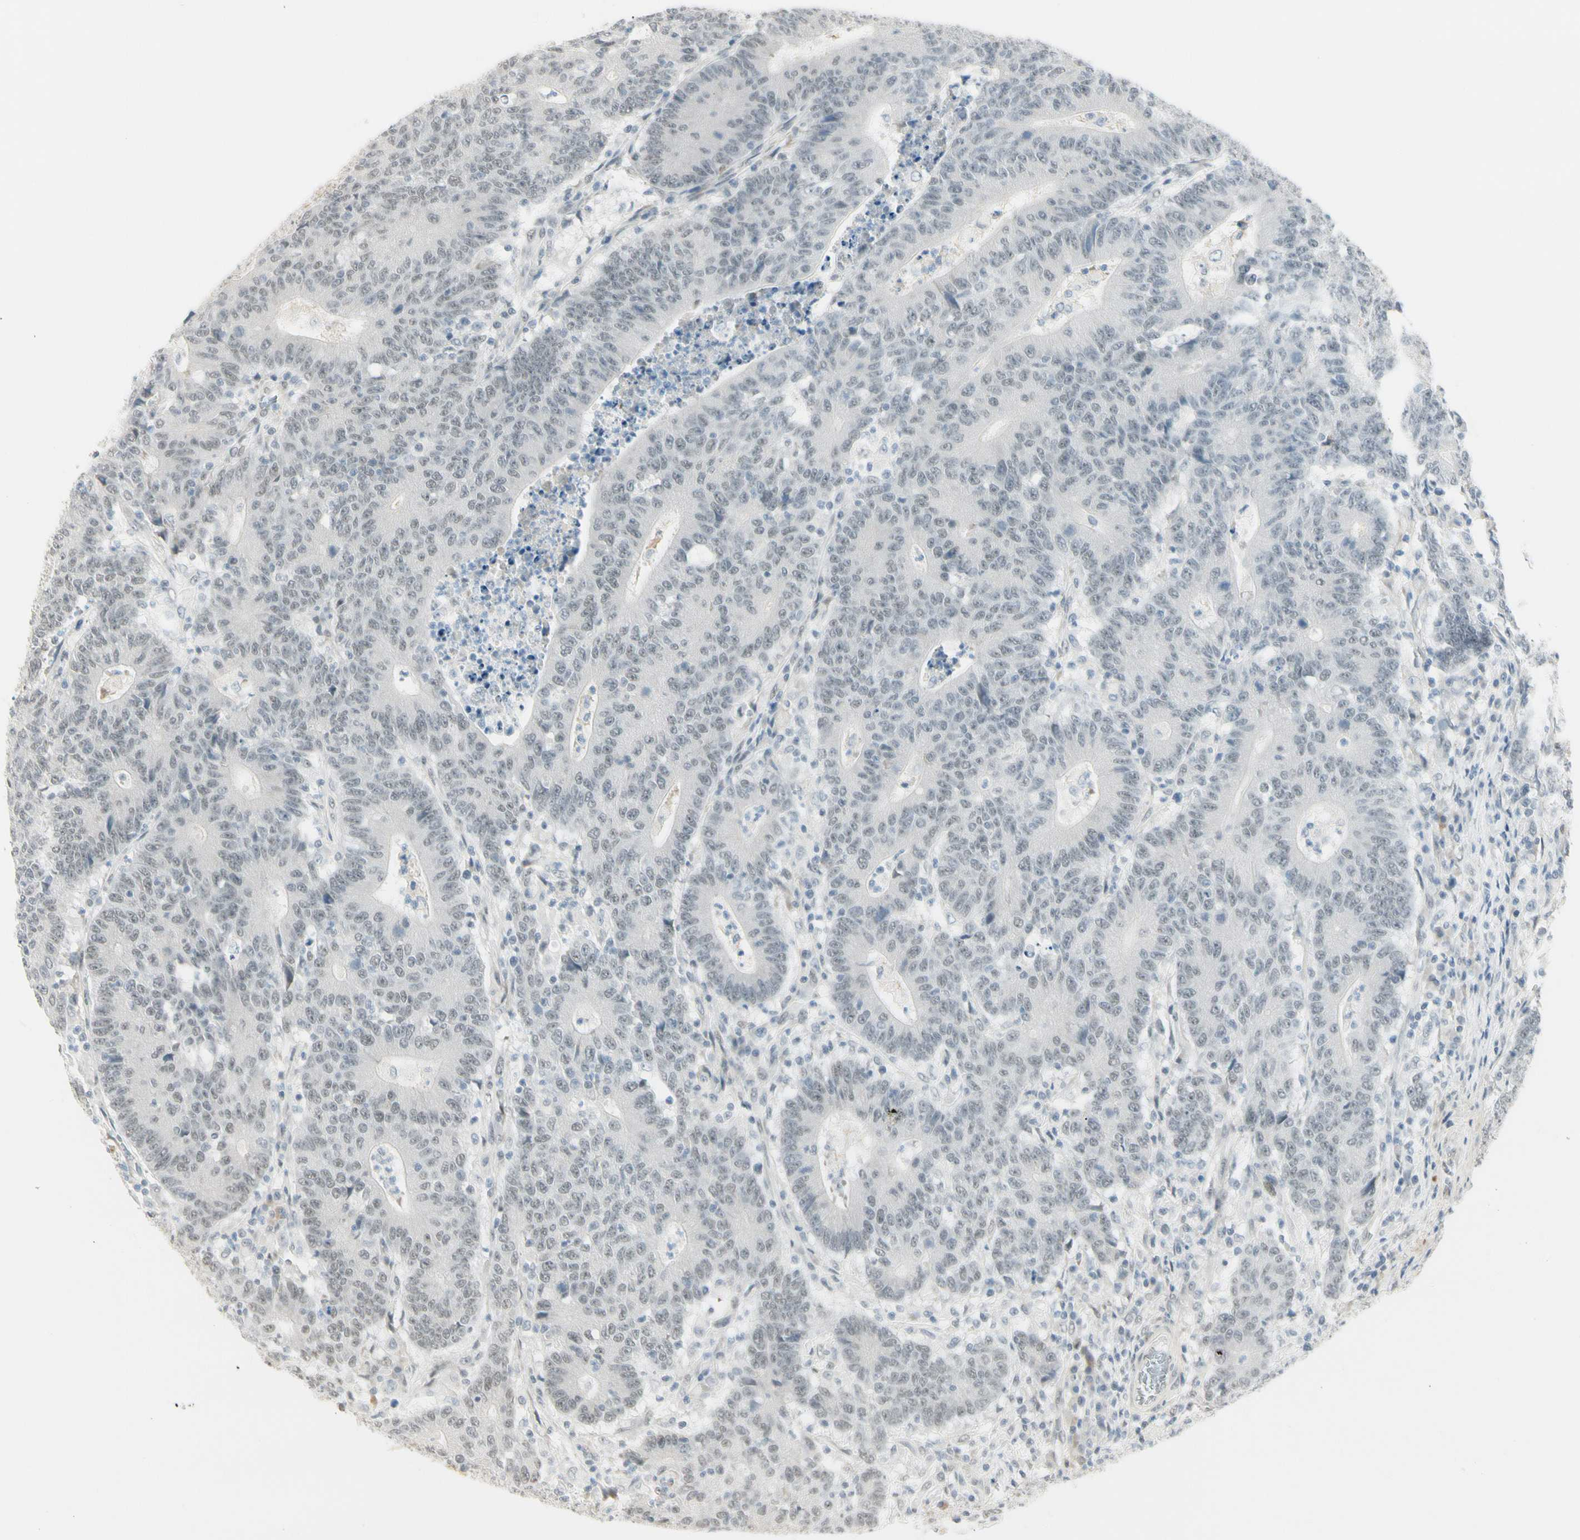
{"staining": {"intensity": "negative", "quantity": "none", "location": "none"}, "tissue": "colorectal cancer", "cell_type": "Tumor cells", "image_type": "cancer", "snomed": [{"axis": "morphology", "description": "Normal tissue, NOS"}, {"axis": "morphology", "description": "Adenocarcinoma, NOS"}, {"axis": "topography", "description": "Colon"}], "caption": "The photomicrograph exhibits no staining of tumor cells in colorectal cancer (adenocarcinoma).", "gene": "ASPN", "patient": {"sex": "female", "age": 75}}